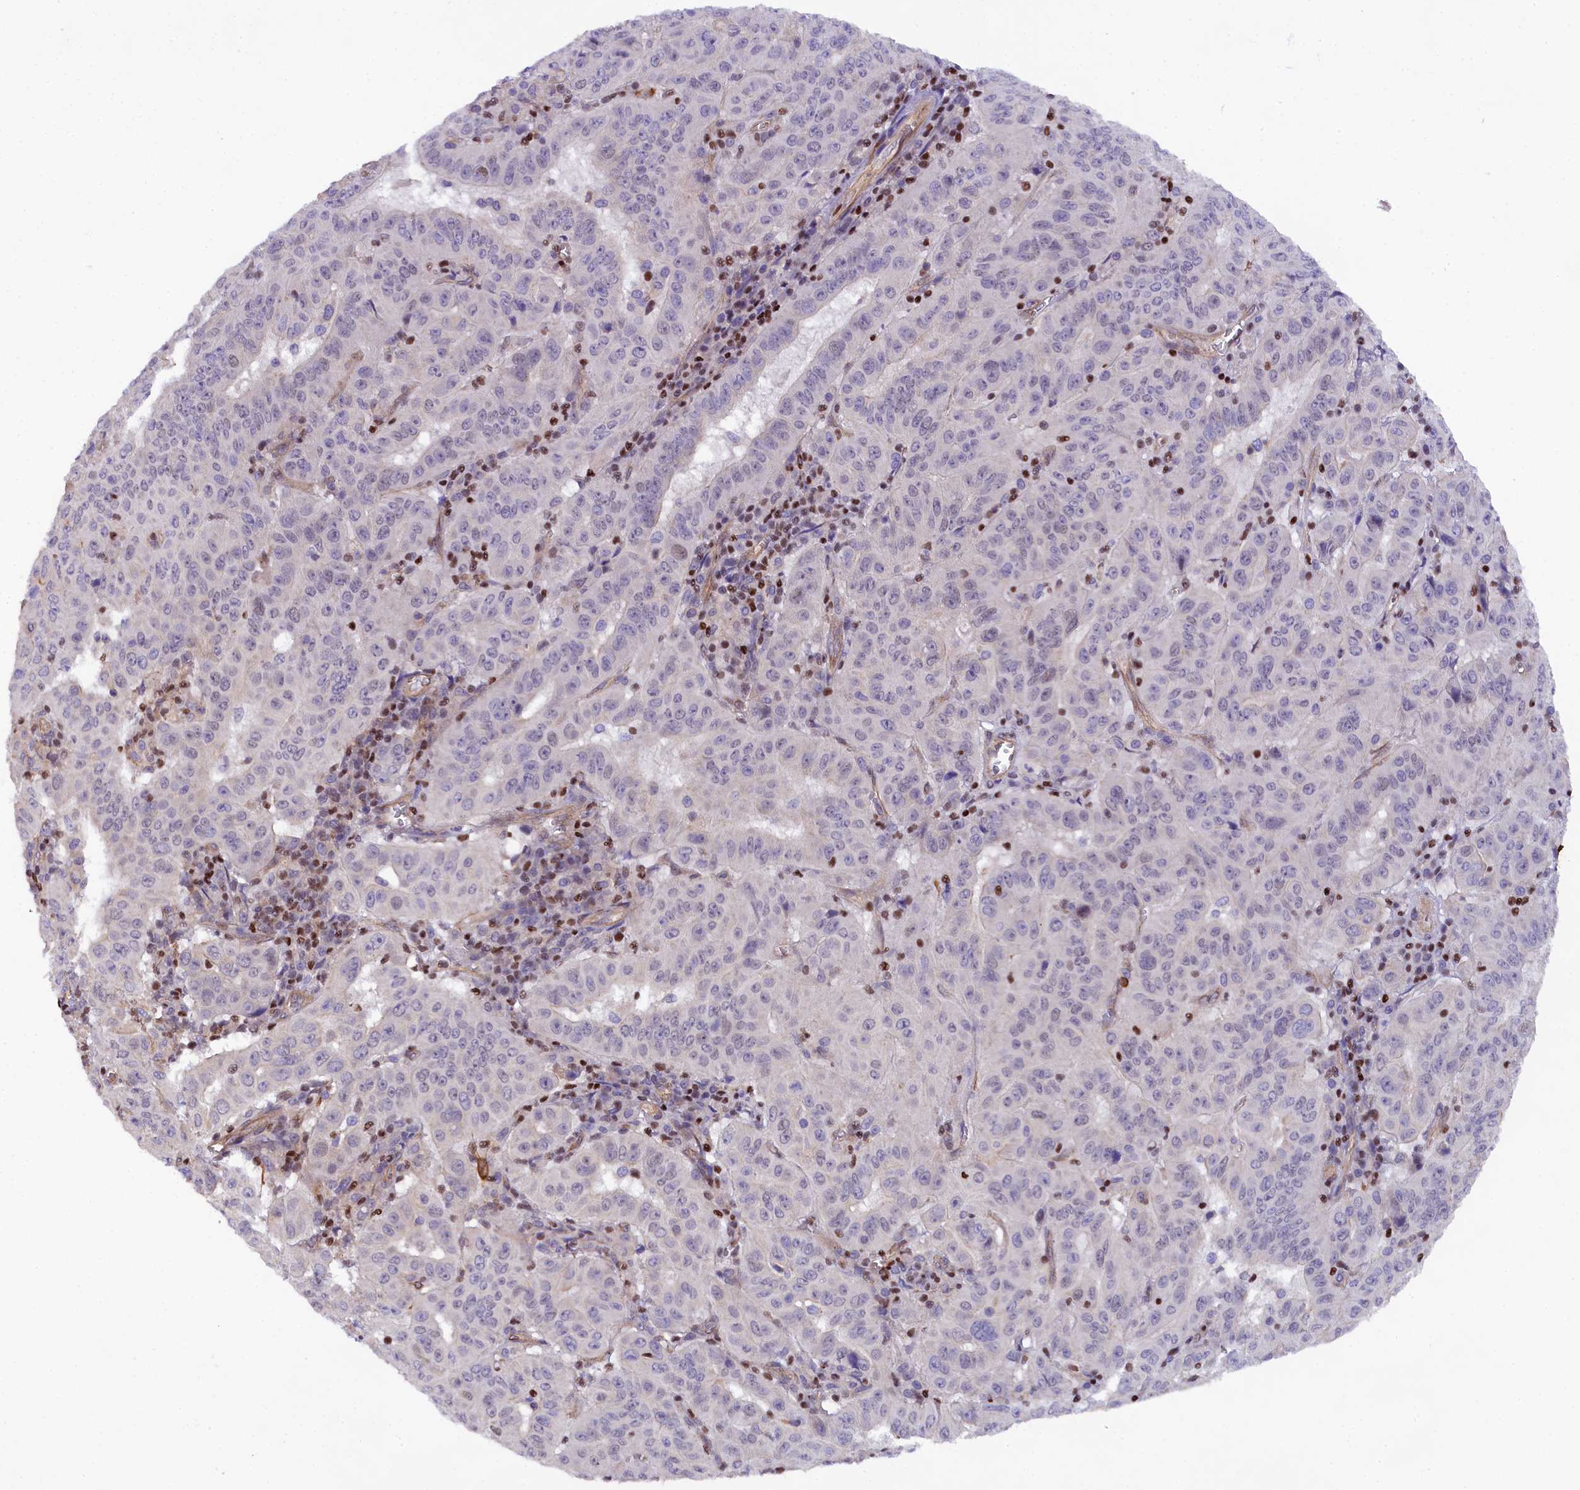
{"staining": {"intensity": "negative", "quantity": "none", "location": "none"}, "tissue": "pancreatic cancer", "cell_type": "Tumor cells", "image_type": "cancer", "snomed": [{"axis": "morphology", "description": "Adenocarcinoma, NOS"}, {"axis": "topography", "description": "Pancreas"}], "caption": "Tumor cells are negative for protein expression in human adenocarcinoma (pancreatic). (IHC, brightfield microscopy, high magnification).", "gene": "SP4", "patient": {"sex": "male", "age": 63}}